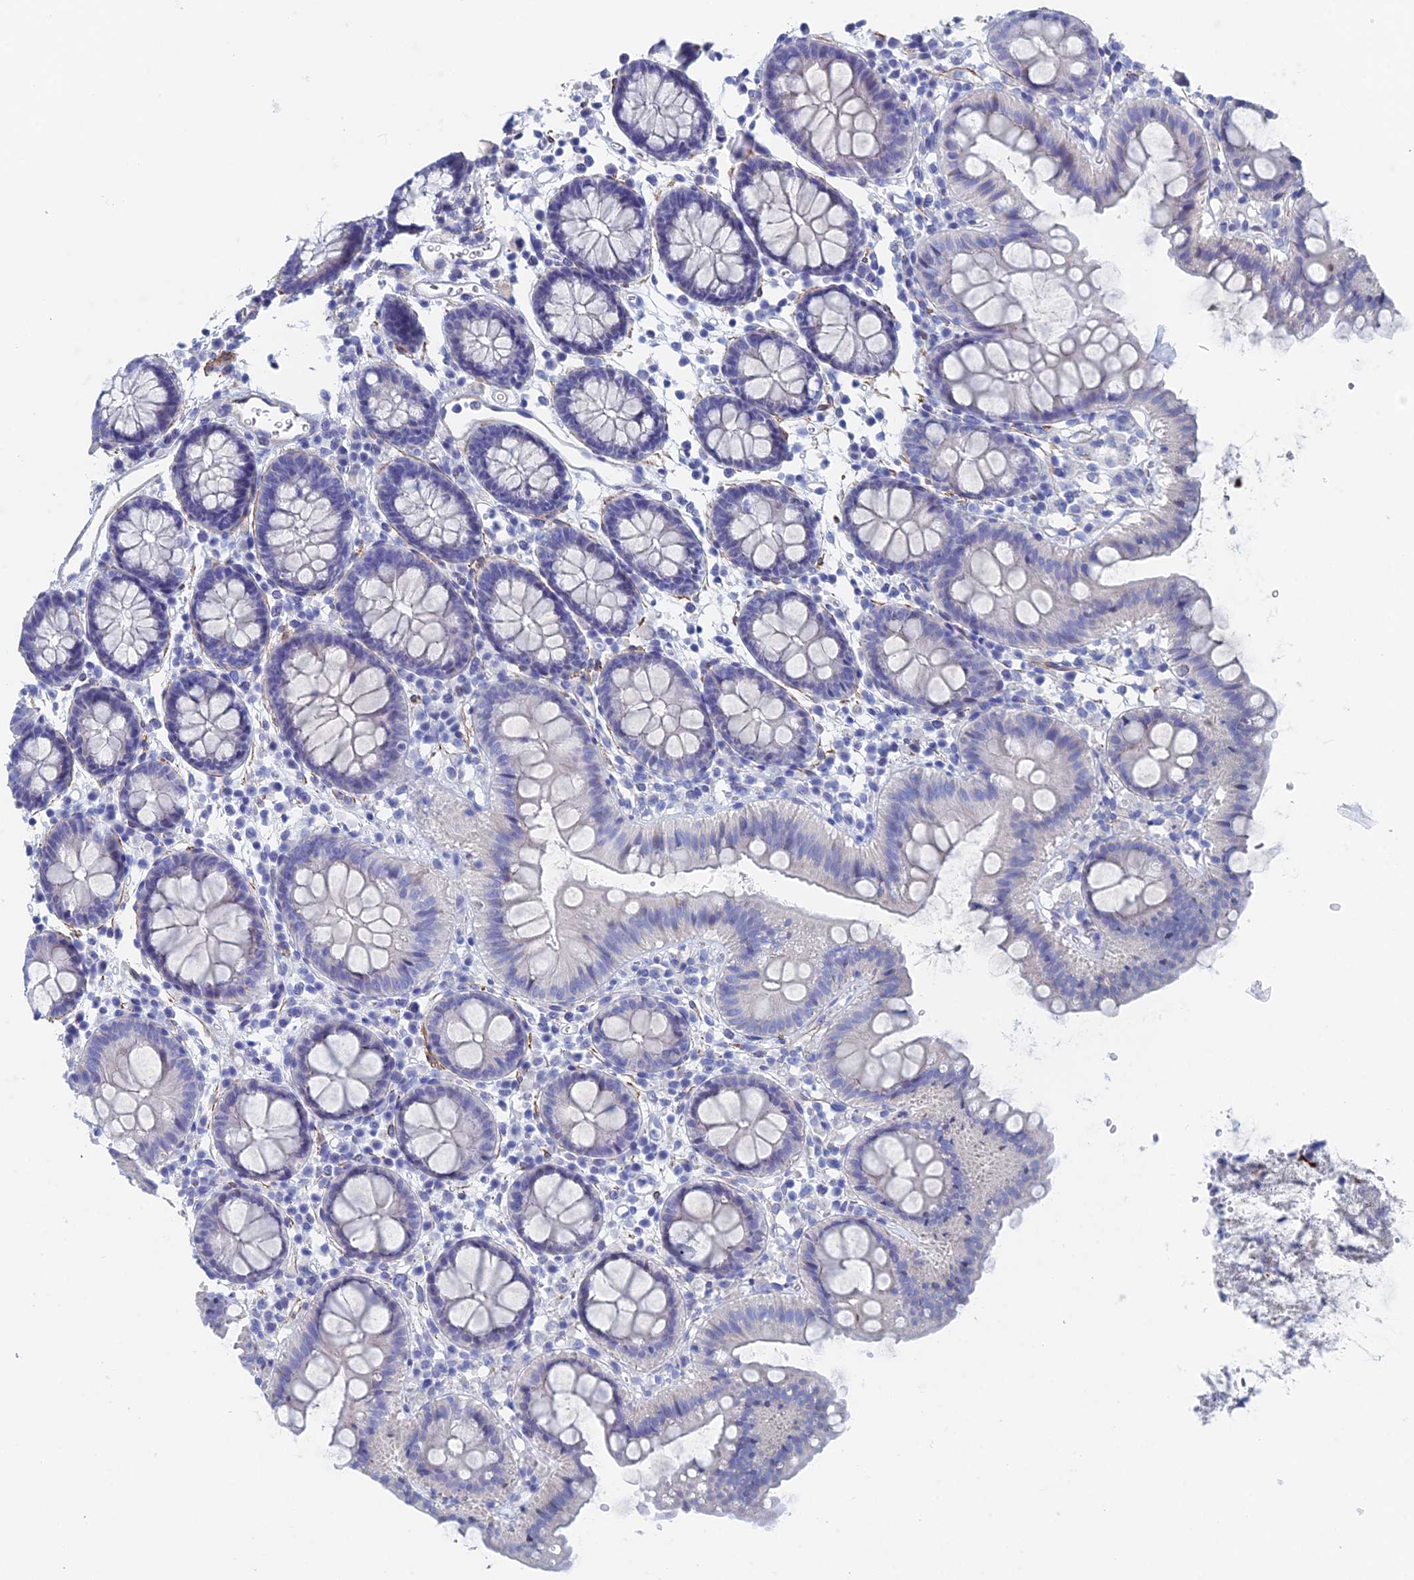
{"staining": {"intensity": "negative", "quantity": "none", "location": "none"}, "tissue": "colon", "cell_type": "Glandular cells", "image_type": "normal", "snomed": [{"axis": "morphology", "description": "Normal tissue, NOS"}, {"axis": "topography", "description": "Colon"}], "caption": "Image shows no significant protein expression in glandular cells of benign colon. The staining was performed using DAB to visualize the protein expression in brown, while the nuclei were stained in blue with hematoxylin (Magnification: 20x).", "gene": "KCNK18", "patient": {"sex": "male", "age": 75}}